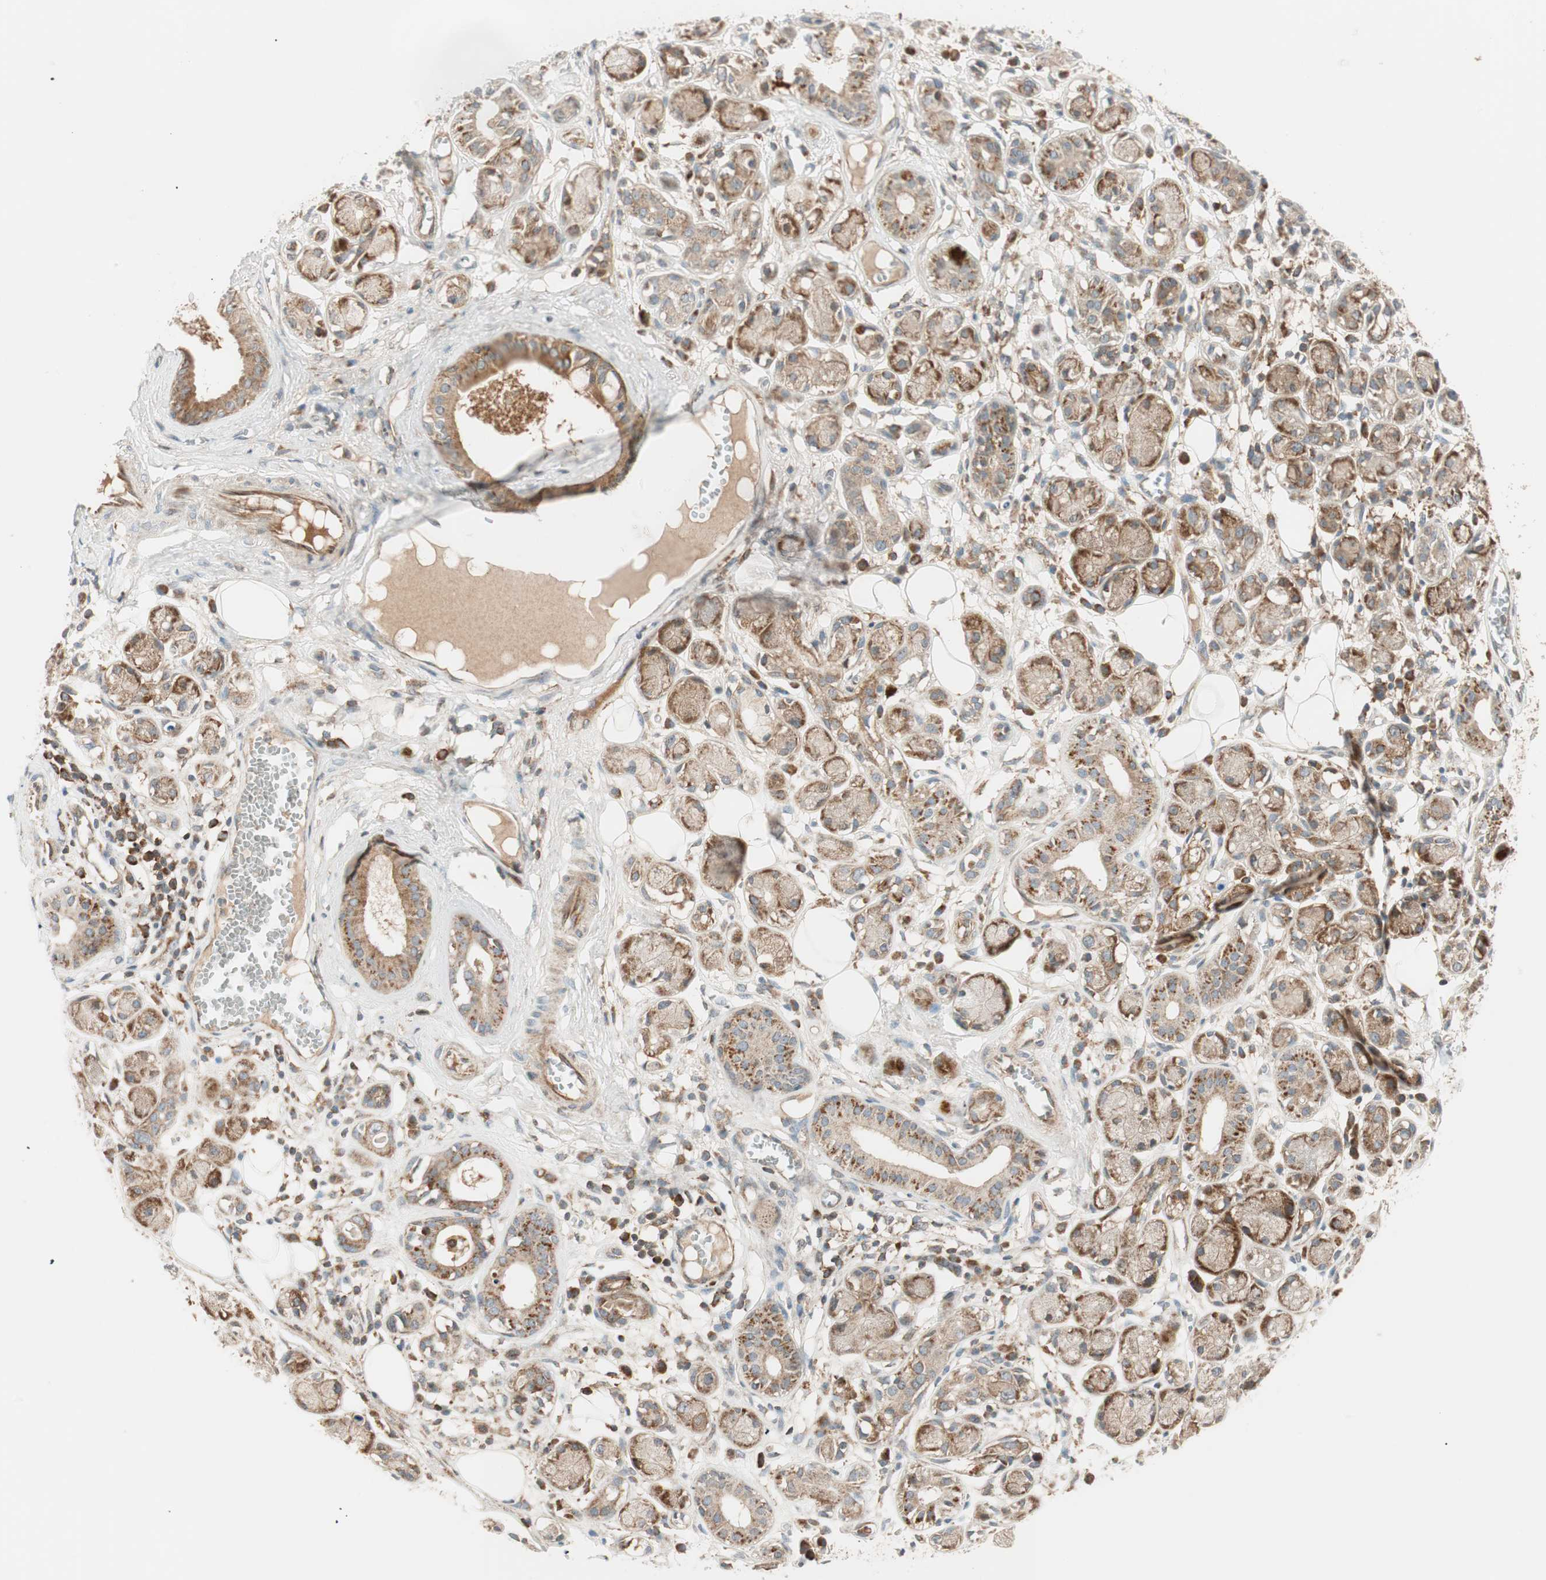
{"staining": {"intensity": "weak", "quantity": ">75%", "location": "cytoplasmic/membranous"}, "tissue": "adipose tissue", "cell_type": "Adipocytes", "image_type": "normal", "snomed": [{"axis": "morphology", "description": "Normal tissue, NOS"}, {"axis": "morphology", "description": "Inflammation, NOS"}, {"axis": "topography", "description": "Vascular tissue"}, {"axis": "topography", "description": "Salivary gland"}], "caption": "Adipose tissue was stained to show a protein in brown. There is low levels of weak cytoplasmic/membranous positivity in approximately >75% of adipocytes. (Brightfield microscopy of DAB IHC at high magnification).", "gene": "ABI1", "patient": {"sex": "female", "age": 75}}